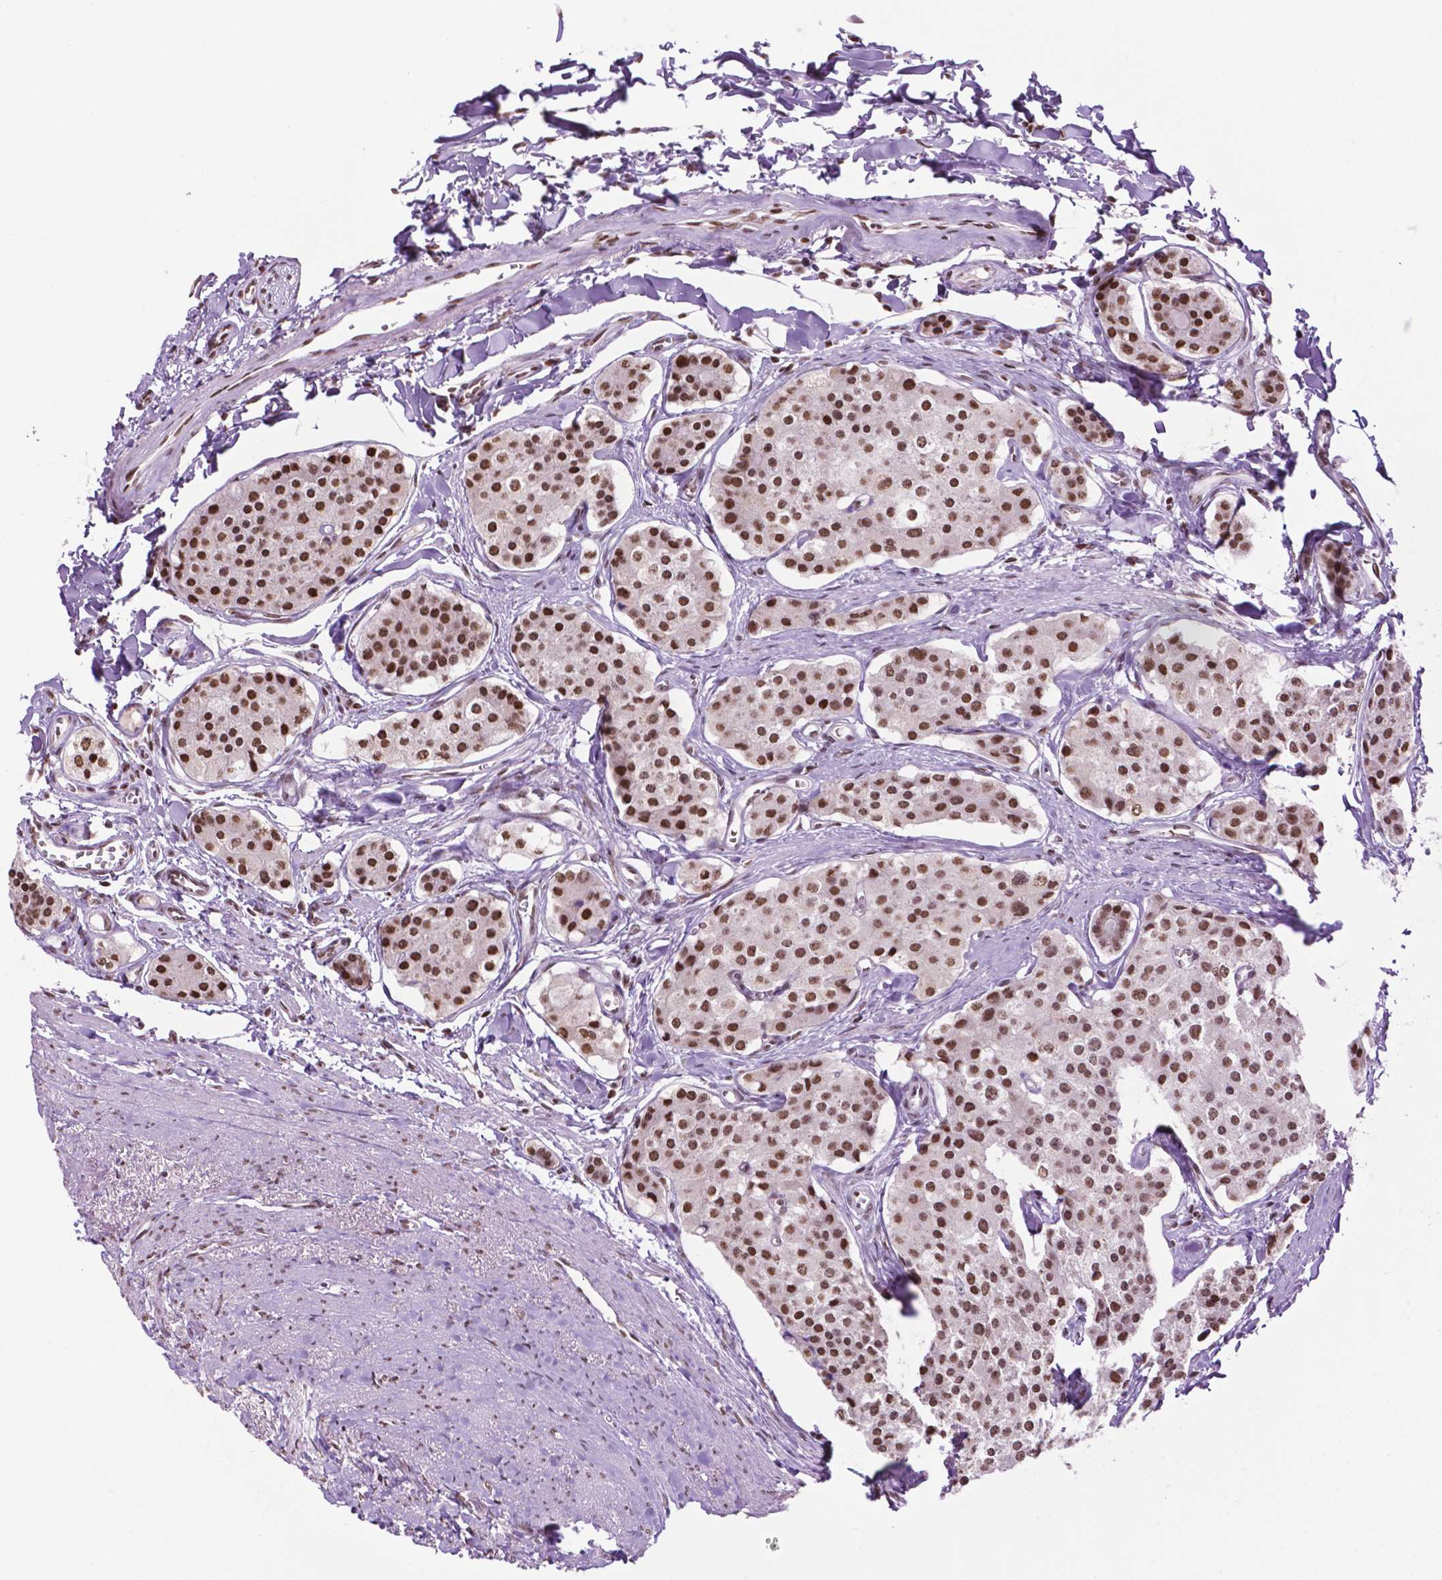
{"staining": {"intensity": "strong", "quantity": ">75%", "location": "nuclear"}, "tissue": "carcinoid", "cell_type": "Tumor cells", "image_type": "cancer", "snomed": [{"axis": "morphology", "description": "Carcinoid, malignant, NOS"}, {"axis": "topography", "description": "Small intestine"}], "caption": "The histopathology image shows immunohistochemical staining of carcinoid. There is strong nuclear positivity is appreciated in about >75% of tumor cells.", "gene": "COL23A1", "patient": {"sex": "female", "age": 65}}